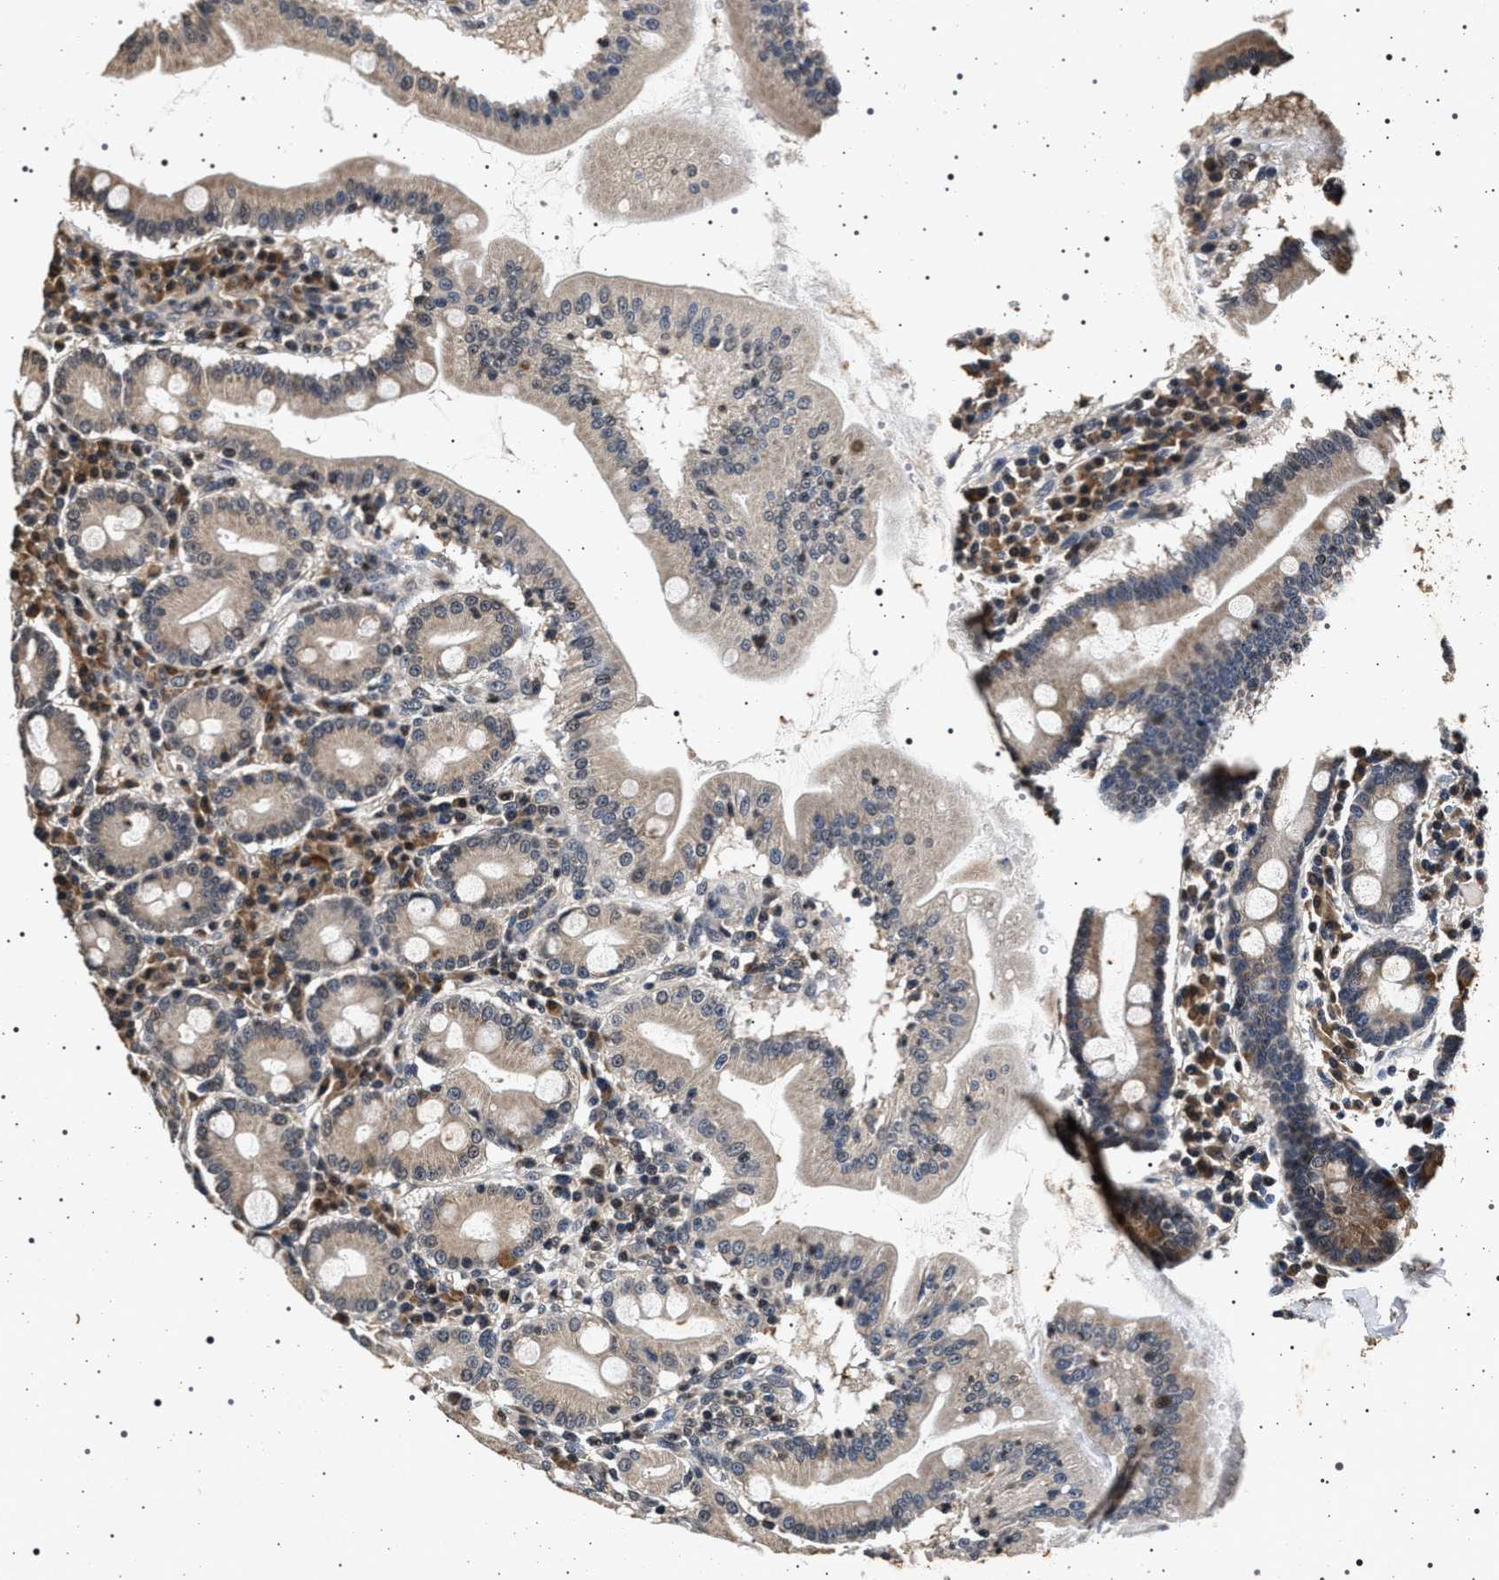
{"staining": {"intensity": "moderate", "quantity": ">75%", "location": "cytoplasmic/membranous,nuclear"}, "tissue": "duodenum", "cell_type": "Glandular cells", "image_type": "normal", "snomed": [{"axis": "morphology", "description": "Normal tissue, NOS"}, {"axis": "topography", "description": "Duodenum"}], "caption": "Moderate cytoplasmic/membranous,nuclear expression is present in about >75% of glandular cells in normal duodenum. (IHC, brightfield microscopy, high magnification).", "gene": "CDKN1B", "patient": {"sex": "male", "age": 50}}